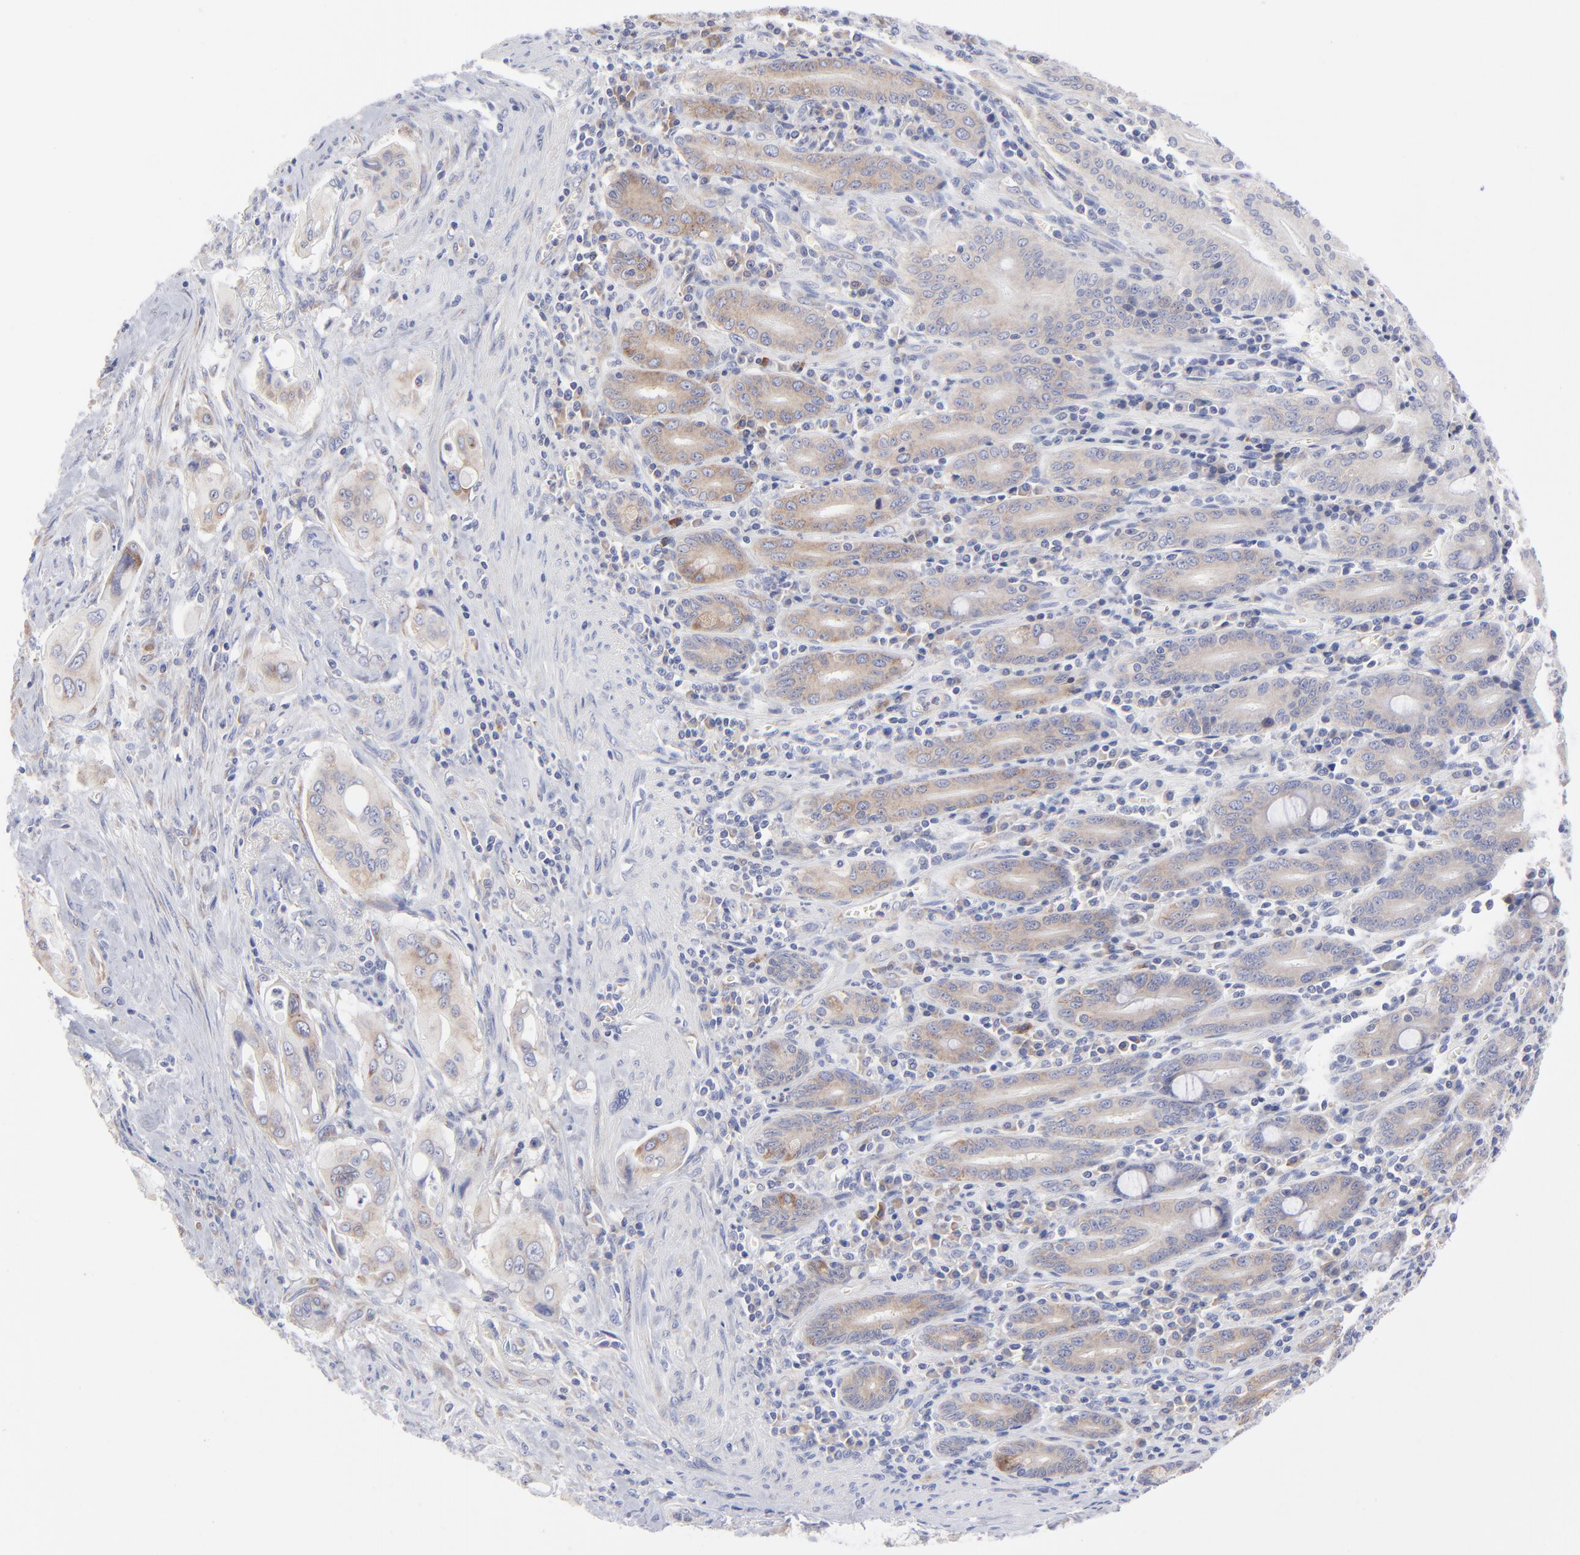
{"staining": {"intensity": "moderate", "quantity": ">75%", "location": "cytoplasmic/membranous"}, "tissue": "pancreatic cancer", "cell_type": "Tumor cells", "image_type": "cancer", "snomed": [{"axis": "morphology", "description": "Adenocarcinoma, NOS"}, {"axis": "topography", "description": "Pancreas"}], "caption": "A photomicrograph showing moderate cytoplasmic/membranous expression in approximately >75% of tumor cells in pancreatic cancer, as visualized by brown immunohistochemical staining.", "gene": "EIF2AK2", "patient": {"sex": "male", "age": 77}}